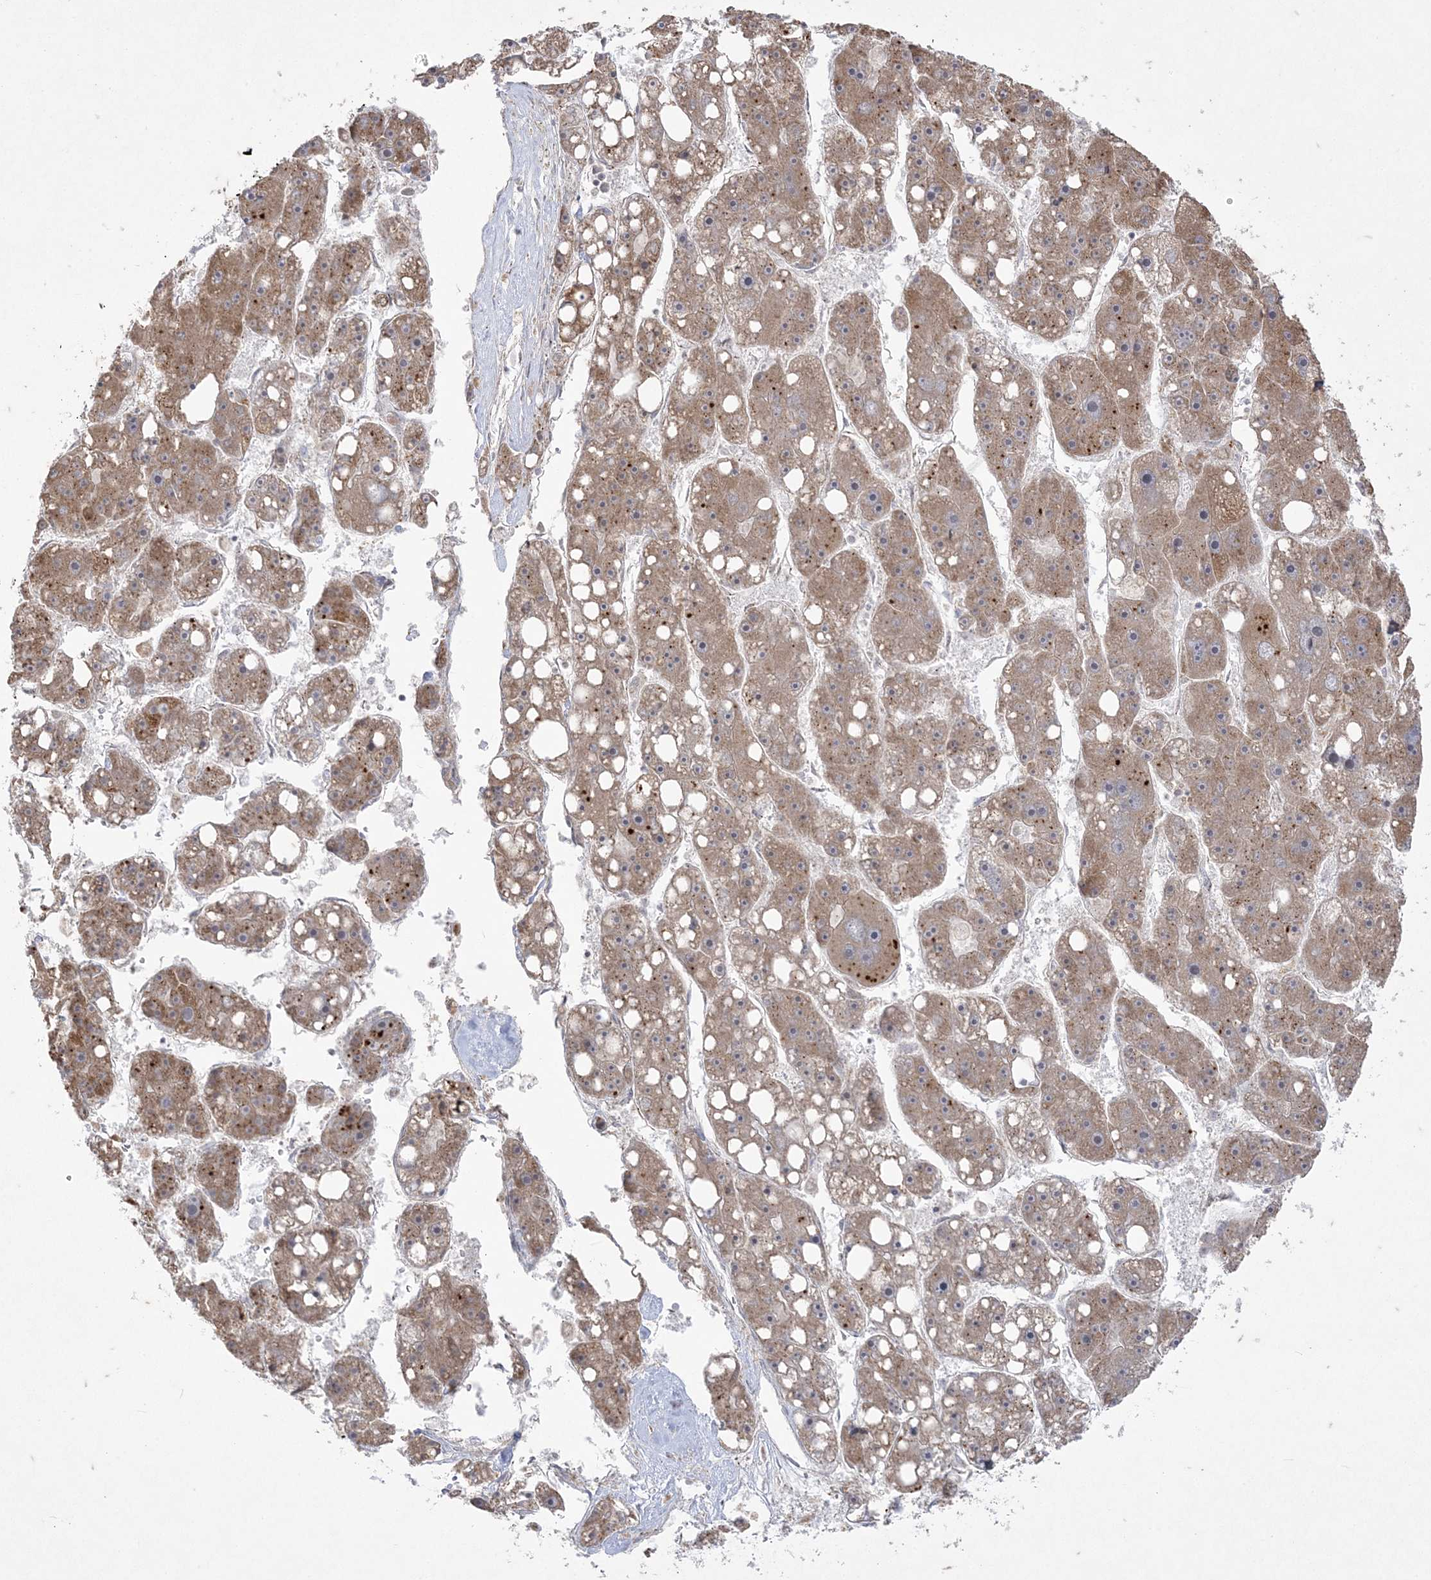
{"staining": {"intensity": "moderate", "quantity": "25%-75%", "location": "cytoplasmic/membranous"}, "tissue": "liver cancer", "cell_type": "Tumor cells", "image_type": "cancer", "snomed": [{"axis": "morphology", "description": "Carcinoma, Hepatocellular, NOS"}, {"axis": "topography", "description": "Liver"}], "caption": "A medium amount of moderate cytoplasmic/membranous staining is seen in approximately 25%-75% of tumor cells in liver hepatocellular carcinoma tissue. (brown staining indicates protein expression, while blue staining denotes nuclei).", "gene": "RRAS", "patient": {"sex": "female", "age": 61}}